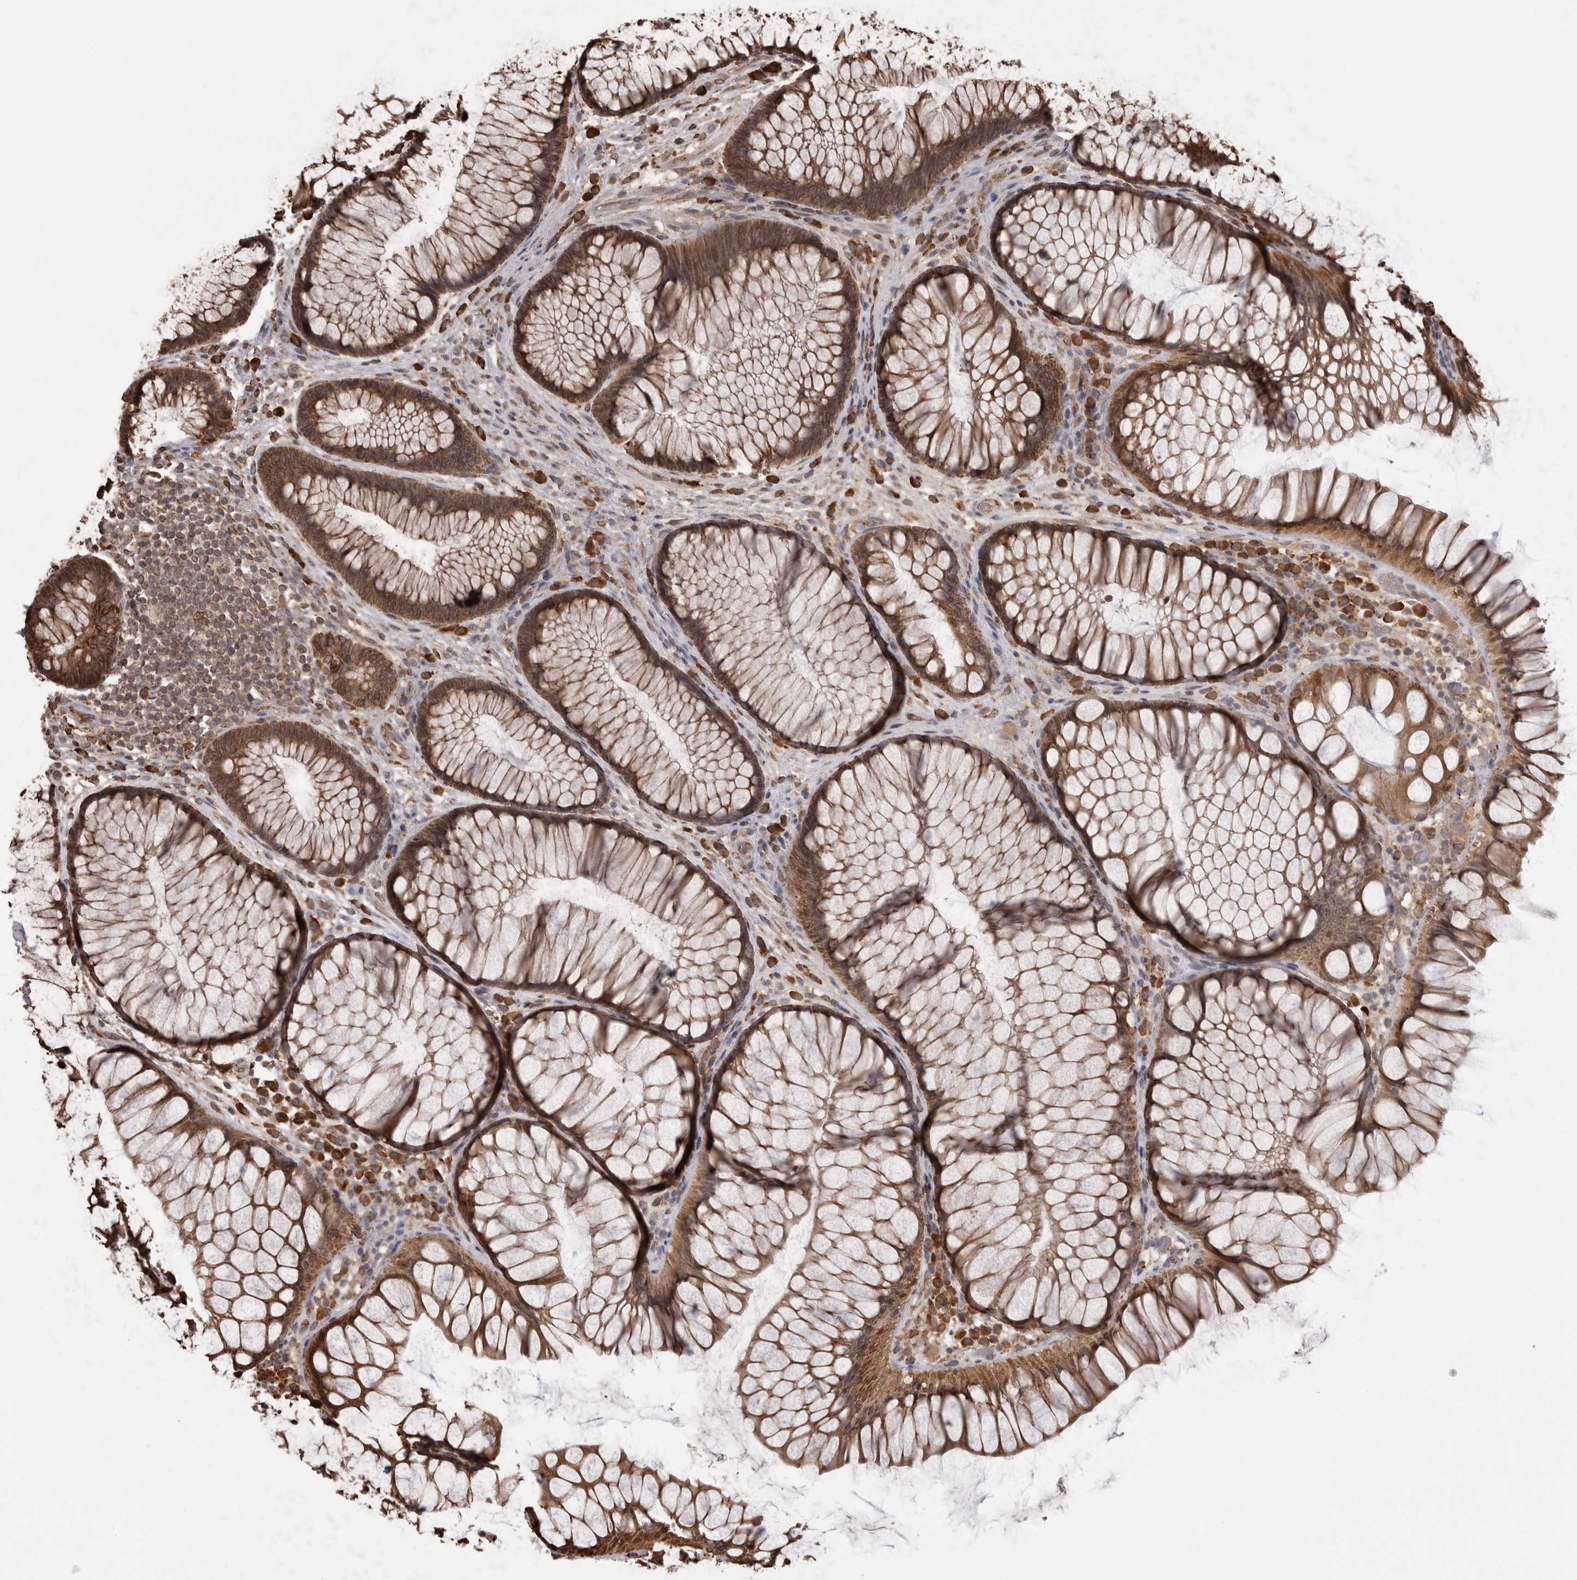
{"staining": {"intensity": "strong", "quantity": ">75%", "location": "cytoplasmic/membranous"}, "tissue": "rectum", "cell_type": "Glandular cells", "image_type": "normal", "snomed": [{"axis": "morphology", "description": "Normal tissue, NOS"}, {"axis": "topography", "description": "Rectum"}], "caption": "Immunohistochemical staining of benign human rectum exhibits high levels of strong cytoplasmic/membranous expression in about >75% of glandular cells. (IHC, brightfield microscopy, high magnification).", "gene": "PON2", "patient": {"sex": "male", "age": 51}}